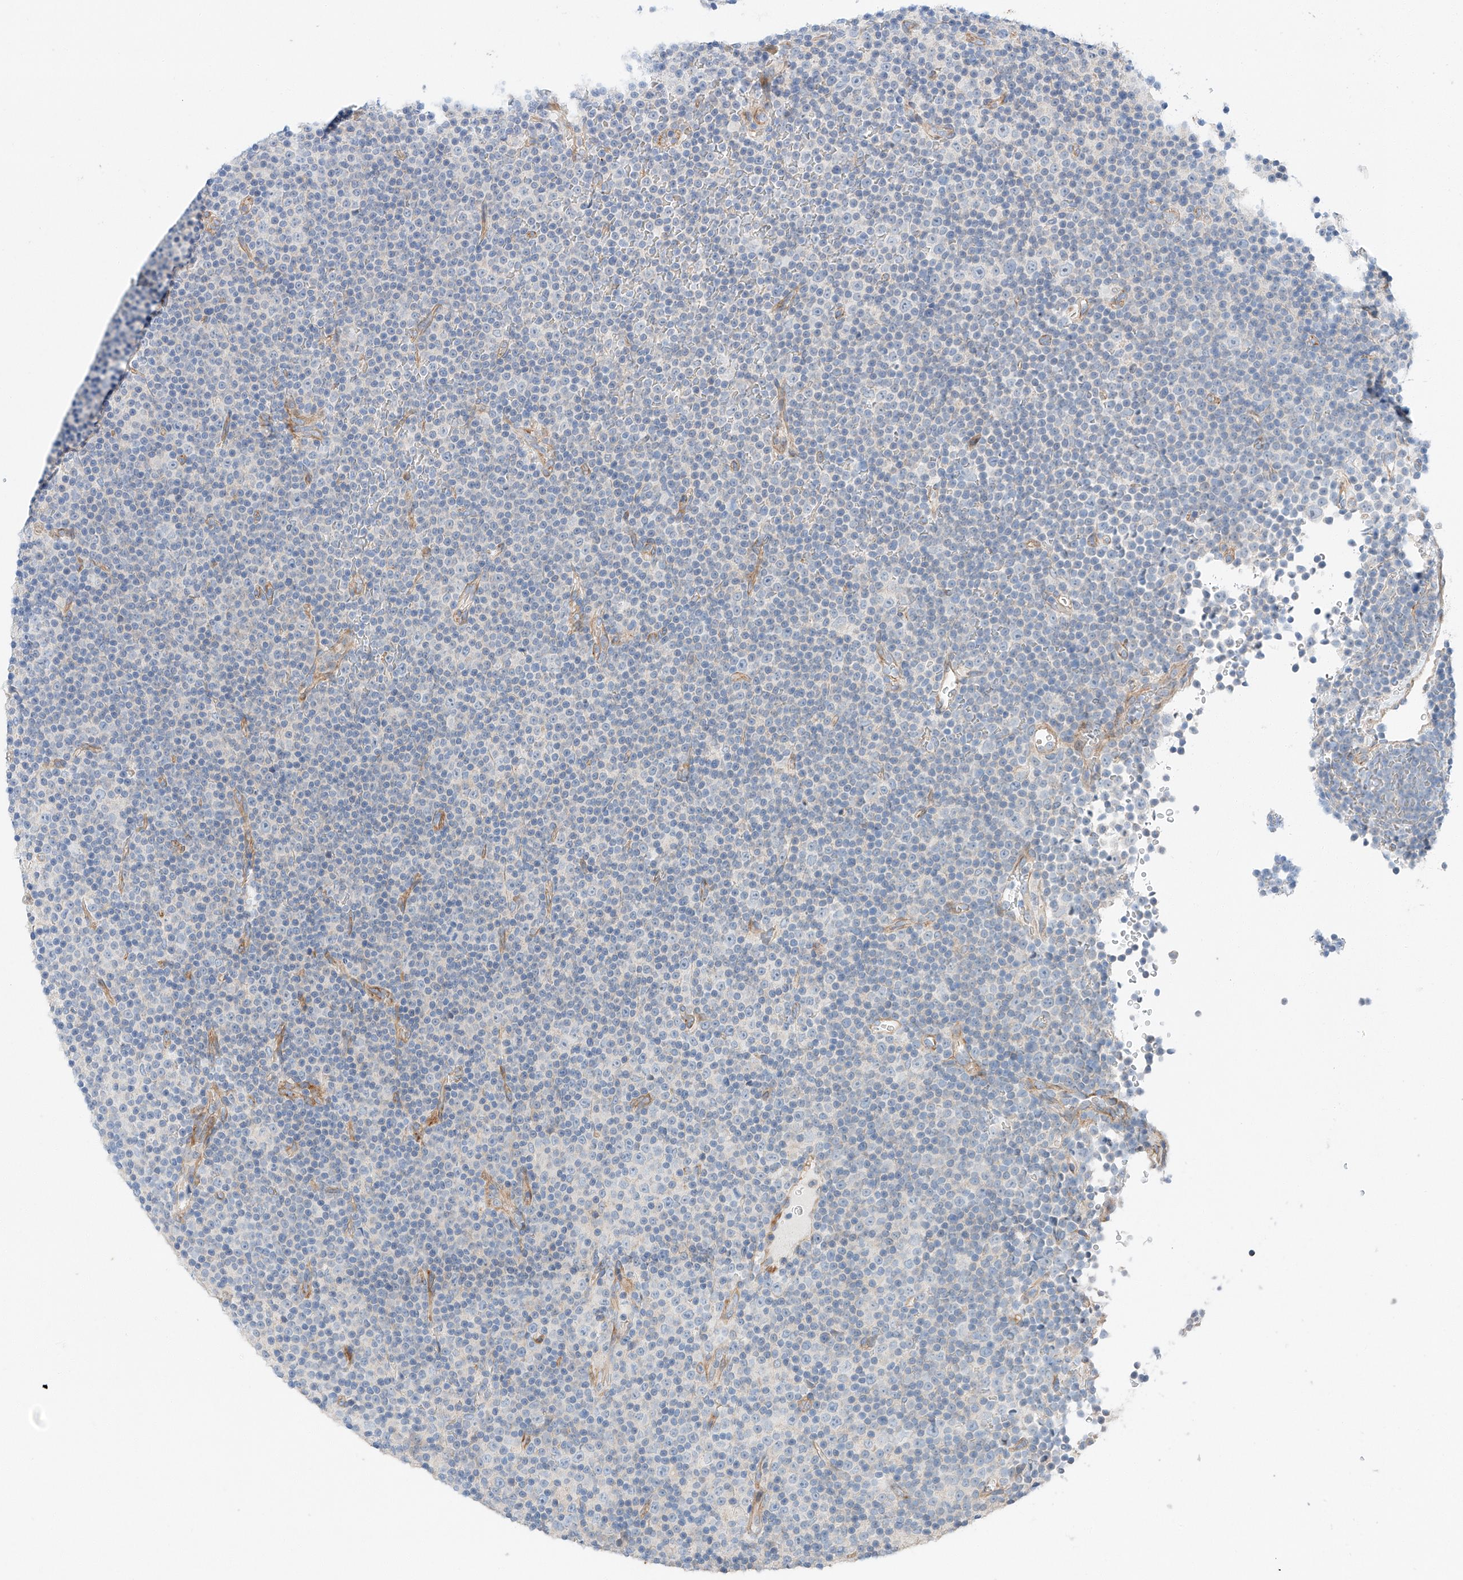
{"staining": {"intensity": "negative", "quantity": "none", "location": "none"}, "tissue": "lymphoma", "cell_type": "Tumor cells", "image_type": "cancer", "snomed": [{"axis": "morphology", "description": "Malignant lymphoma, non-Hodgkin's type, Low grade"}, {"axis": "topography", "description": "Lymph node"}], "caption": "Immunohistochemistry (IHC) histopathology image of neoplastic tissue: malignant lymphoma, non-Hodgkin's type (low-grade) stained with DAB shows no significant protein staining in tumor cells.", "gene": "MINDY4", "patient": {"sex": "female", "age": 67}}